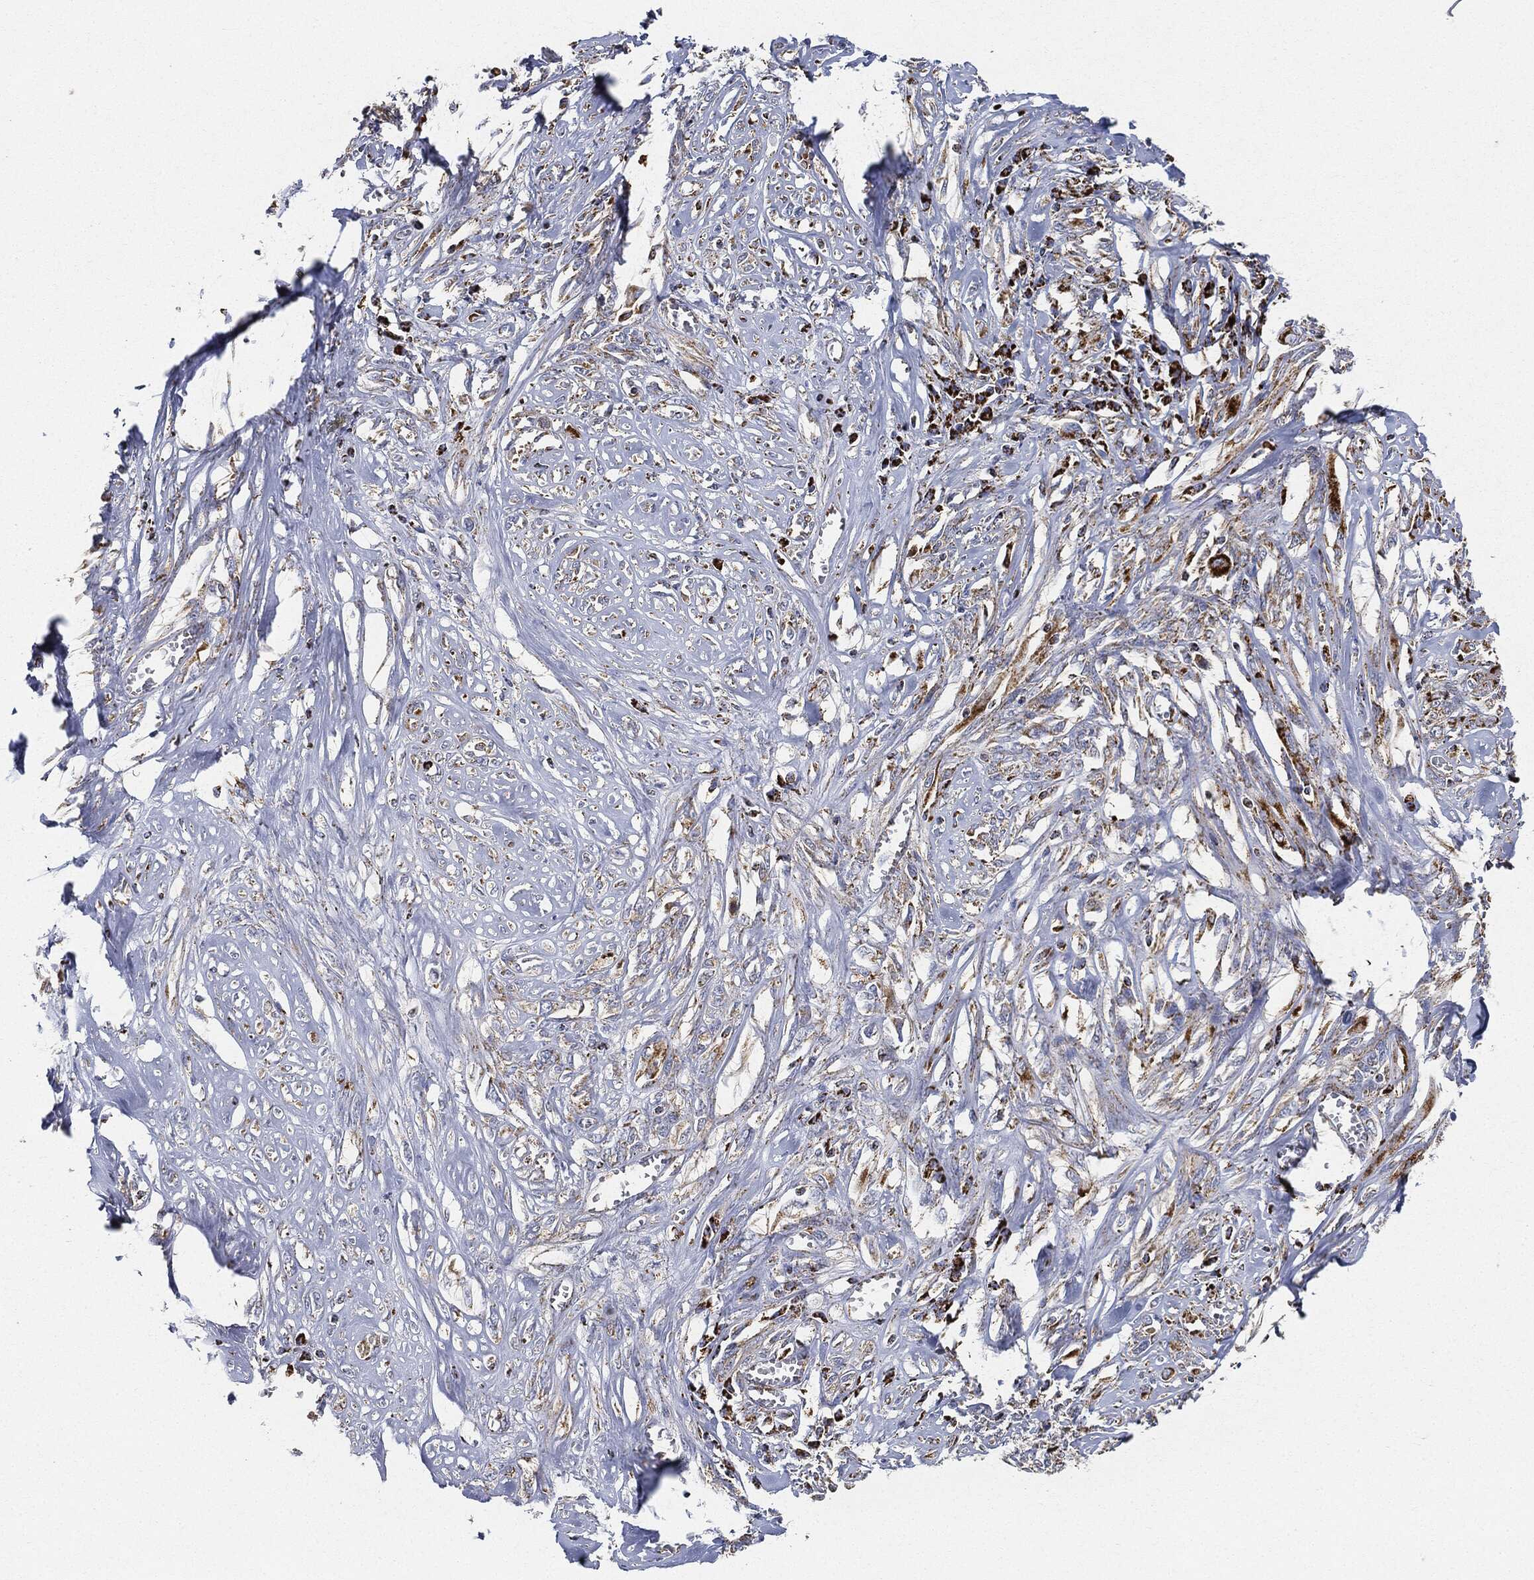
{"staining": {"intensity": "moderate", "quantity": "25%-75%", "location": "cytoplasmic/membranous"}, "tissue": "melanoma", "cell_type": "Tumor cells", "image_type": "cancer", "snomed": [{"axis": "morphology", "description": "Malignant melanoma, NOS"}, {"axis": "topography", "description": "Skin"}], "caption": "This histopathology image exhibits malignant melanoma stained with IHC to label a protein in brown. The cytoplasmic/membranous of tumor cells show moderate positivity for the protein. Nuclei are counter-stained blue.", "gene": "CAPN15", "patient": {"sex": "female", "age": 91}}